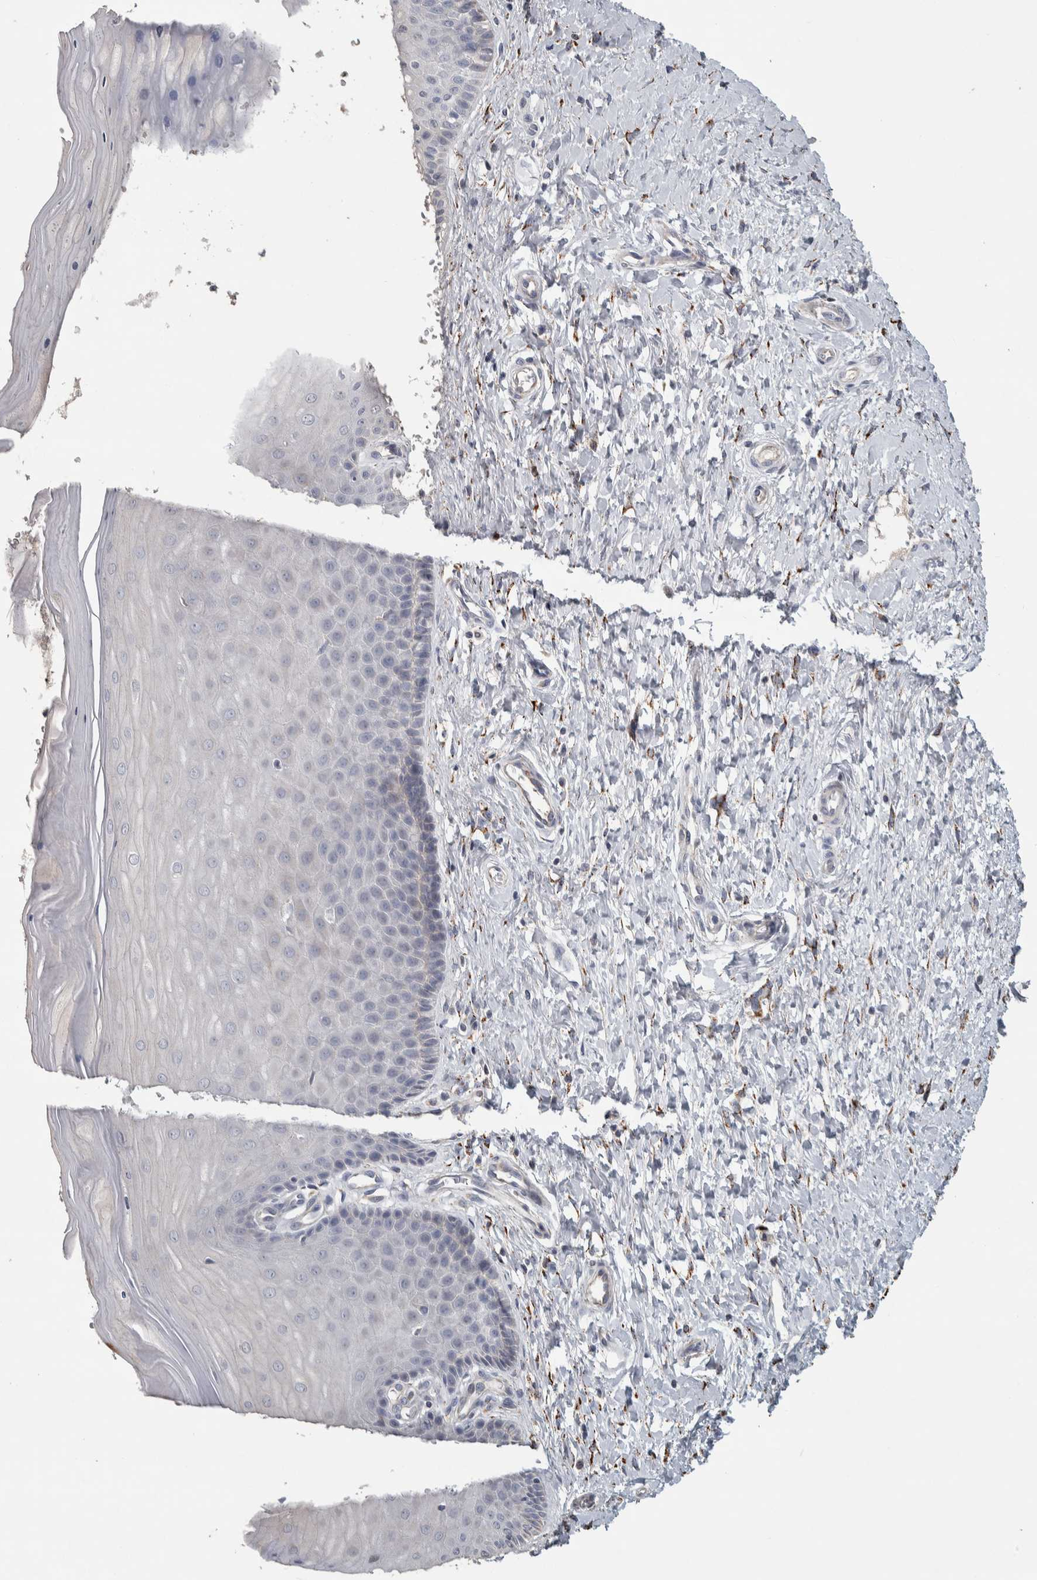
{"staining": {"intensity": "moderate", "quantity": "25%-75%", "location": "cytoplasmic/membranous"}, "tissue": "cervix", "cell_type": "Glandular cells", "image_type": "normal", "snomed": [{"axis": "morphology", "description": "Normal tissue, NOS"}, {"axis": "topography", "description": "Cervix"}], "caption": "Glandular cells demonstrate moderate cytoplasmic/membranous positivity in approximately 25%-75% of cells in unremarkable cervix. (IHC, brightfield microscopy, high magnification).", "gene": "FAM78A", "patient": {"sex": "female", "age": 55}}